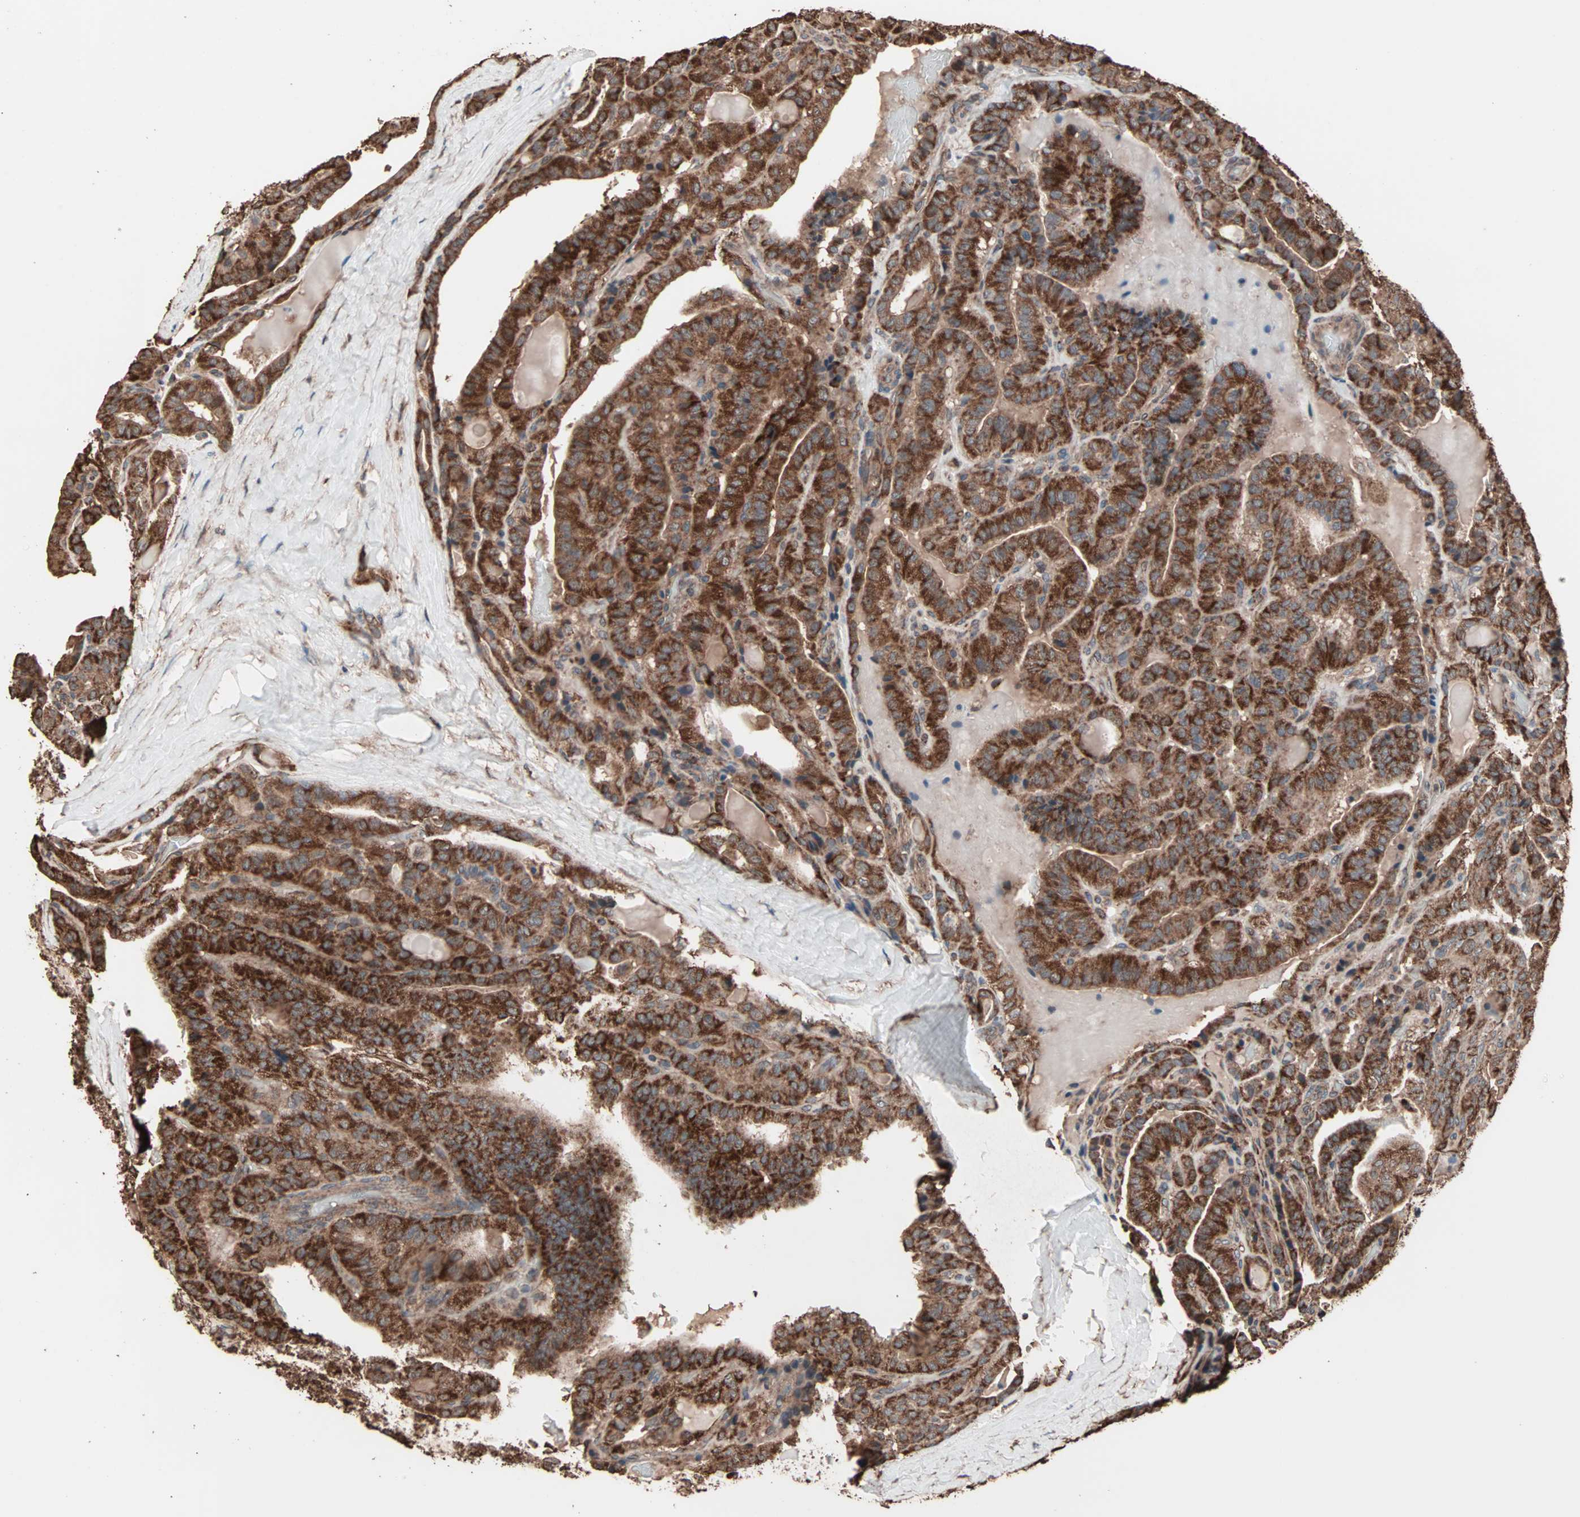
{"staining": {"intensity": "strong", "quantity": ">75%", "location": "cytoplasmic/membranous"}, "tissue": "thyroid cancer", "cell_type": "Tumor cells", "image_type": "cancer", "snomed": [{"axis": "morphology", "description": "Papillary adenocarcinoma, NOS"}, {"axis": "topography", "description": "Thyroid gland"}], "caption": "Immunohistochemical staining of thyroid cancer (papillary adenocarcinoma) shows high levels of strong cytoplasmic/membranous staining in approximately >75% of tumor cells.", "gene": "MRPL2", "patient": {"sex": "male", "age": 77}}